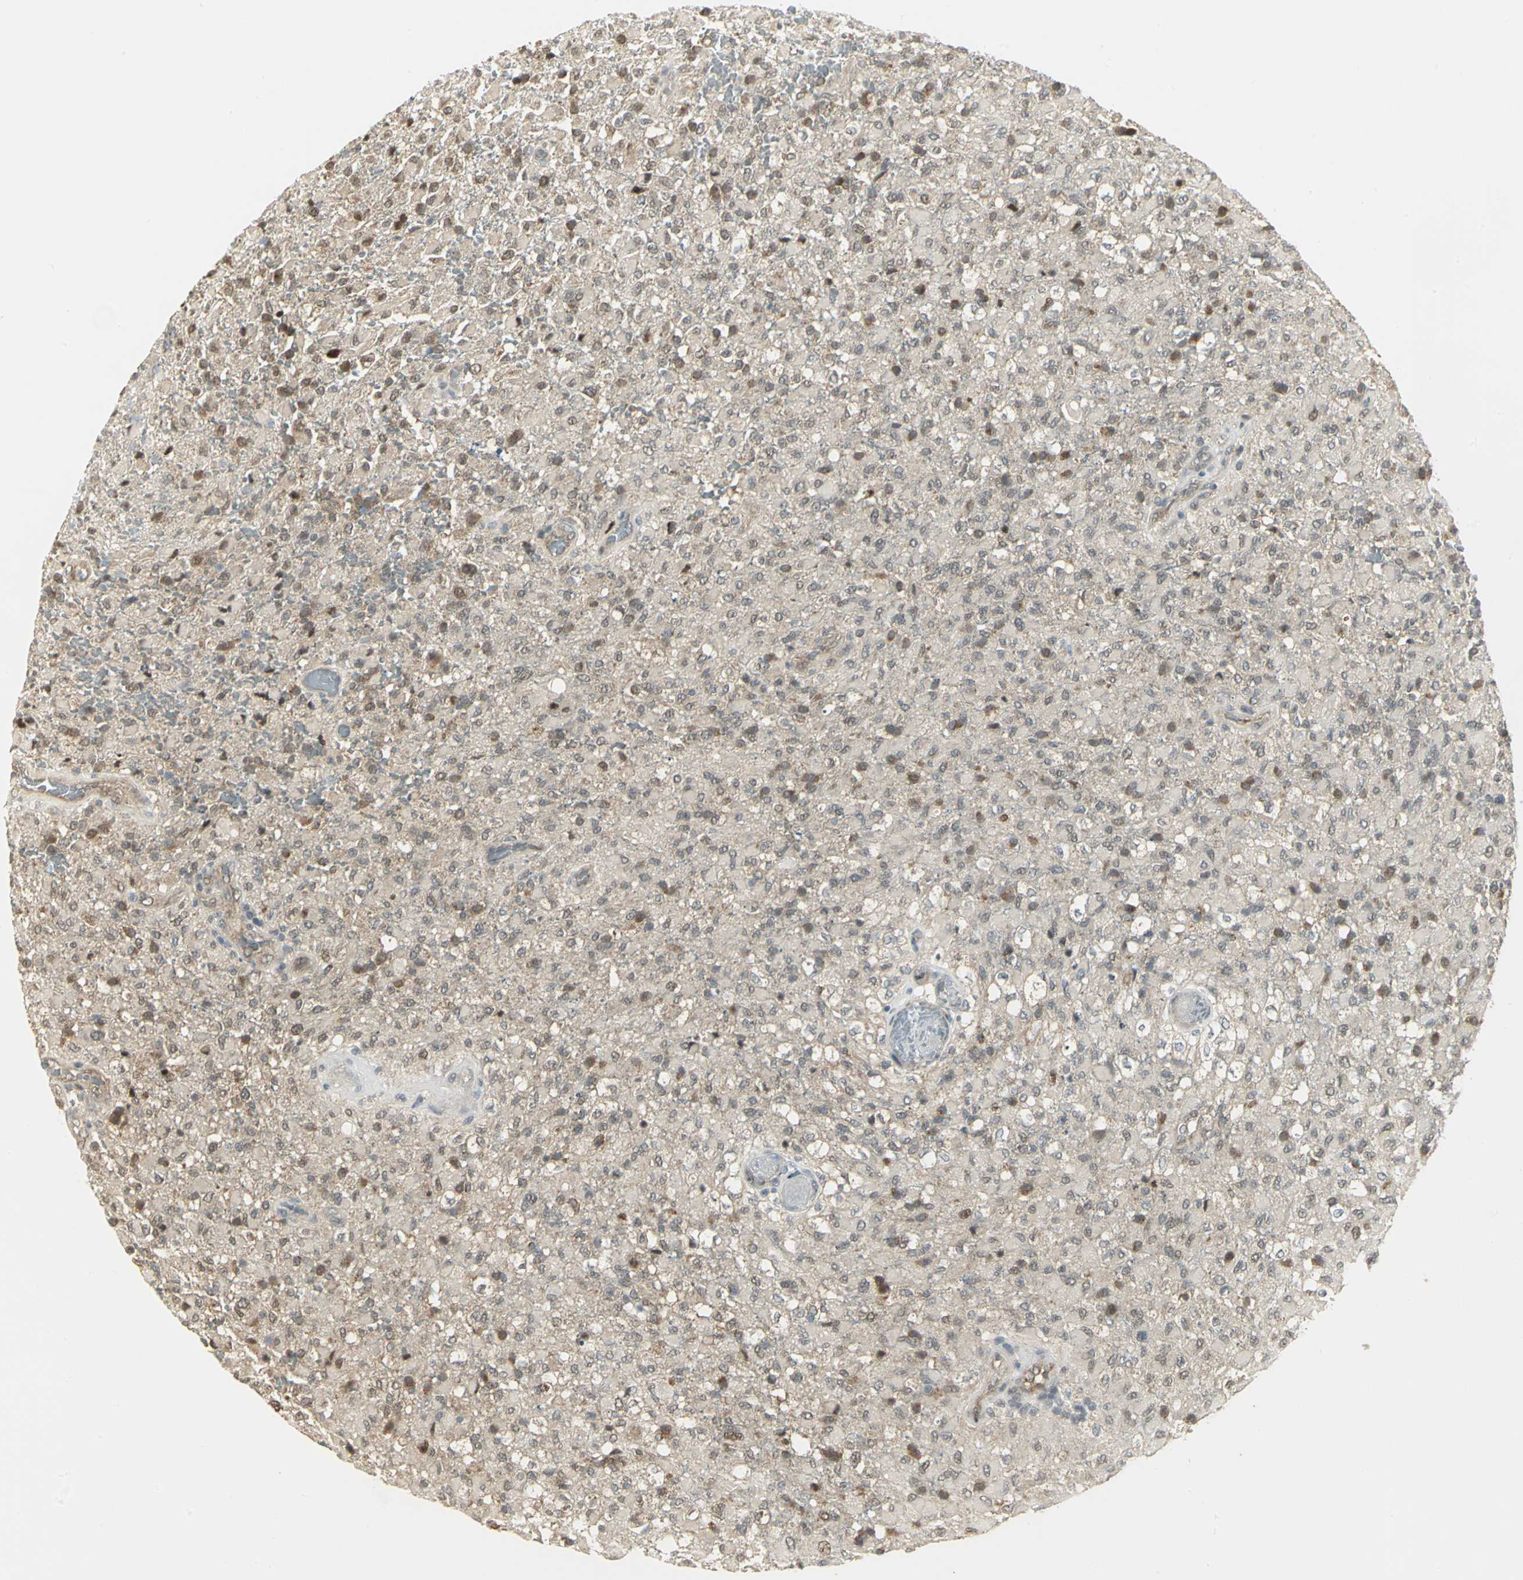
{"staining": {"intensity": "weak", "quantity": ">75%", "location": "cytoplasmic/membranous,nuclear"}, "tissue": "glioma", "cell_type": "Tumor cells", "image_type": "cancer", "snomed": [{"axis": "morphology", "description": "Glioma, malignant, High grade"}, {"axis": "topography", "description": "Brain"}], "caption": "Human glioma stained for a protein (brown) displays weak cytoplasmic/membranous and nuclear positive positivity in approximately >75% of tumor cells.", "gene": "PSMC4", "patient": {"sex": "male", "age": 71}}